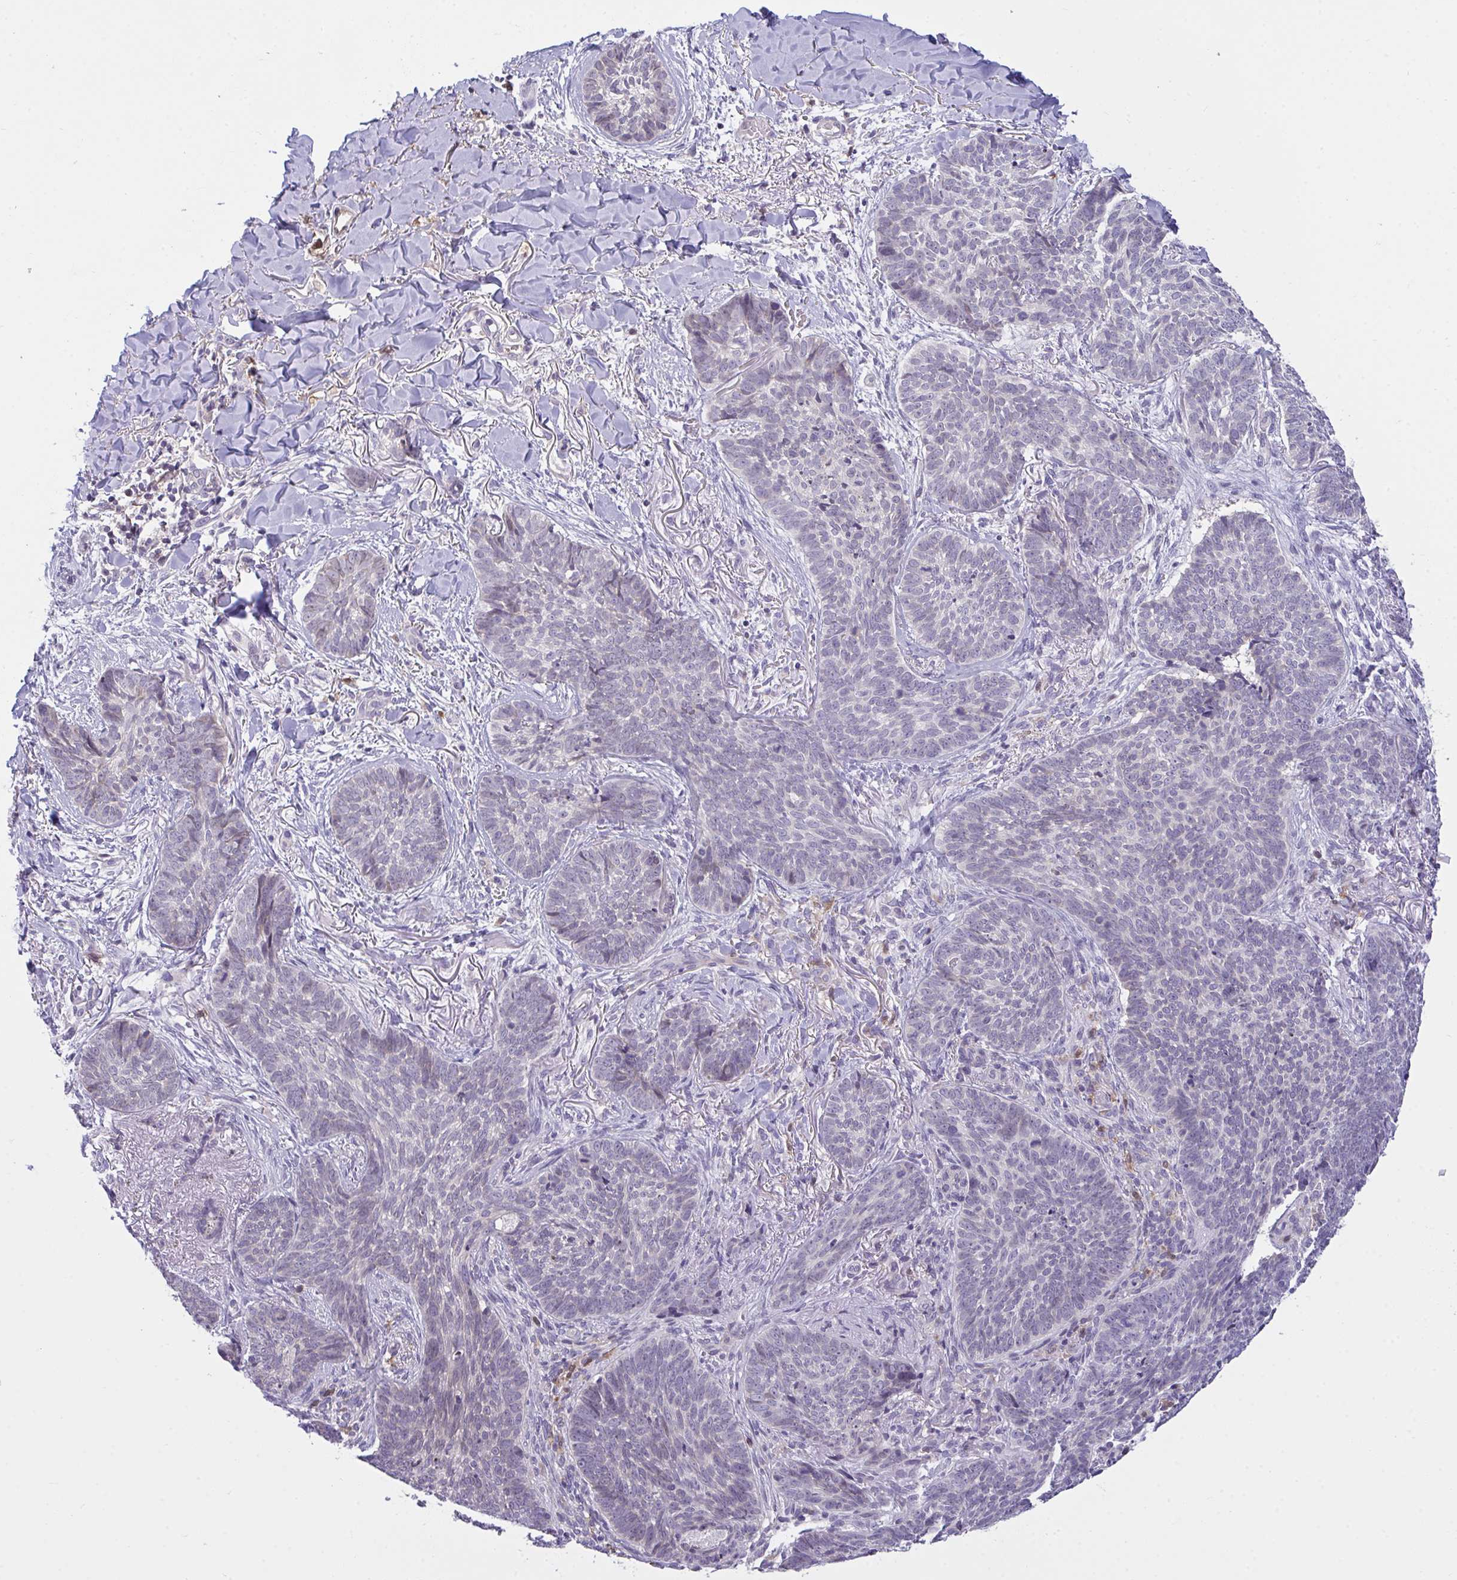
{"staining": {"intensity": "negative", "quantity": "none", "location": "none"}, "tissue": "skin cancer", "cell_type": "Tumor cells", "image_type": "cancer", "snomed": [{"axis": "morphology", "description": "Basal cell carcinoma"}, {"axis": "topography", "description": "Skin"}, {"axis": "topography", "description": "Skin of face"}], "caption": "DAB immunohistochemical staining of human skin cancer (basal cell carcinoma) shows no significant staining in tumor cells. (IHC, brightfield microscopy, high magnification).", "gene": "SEMA6B", "patient": {"sex": "male", "age": 88}}